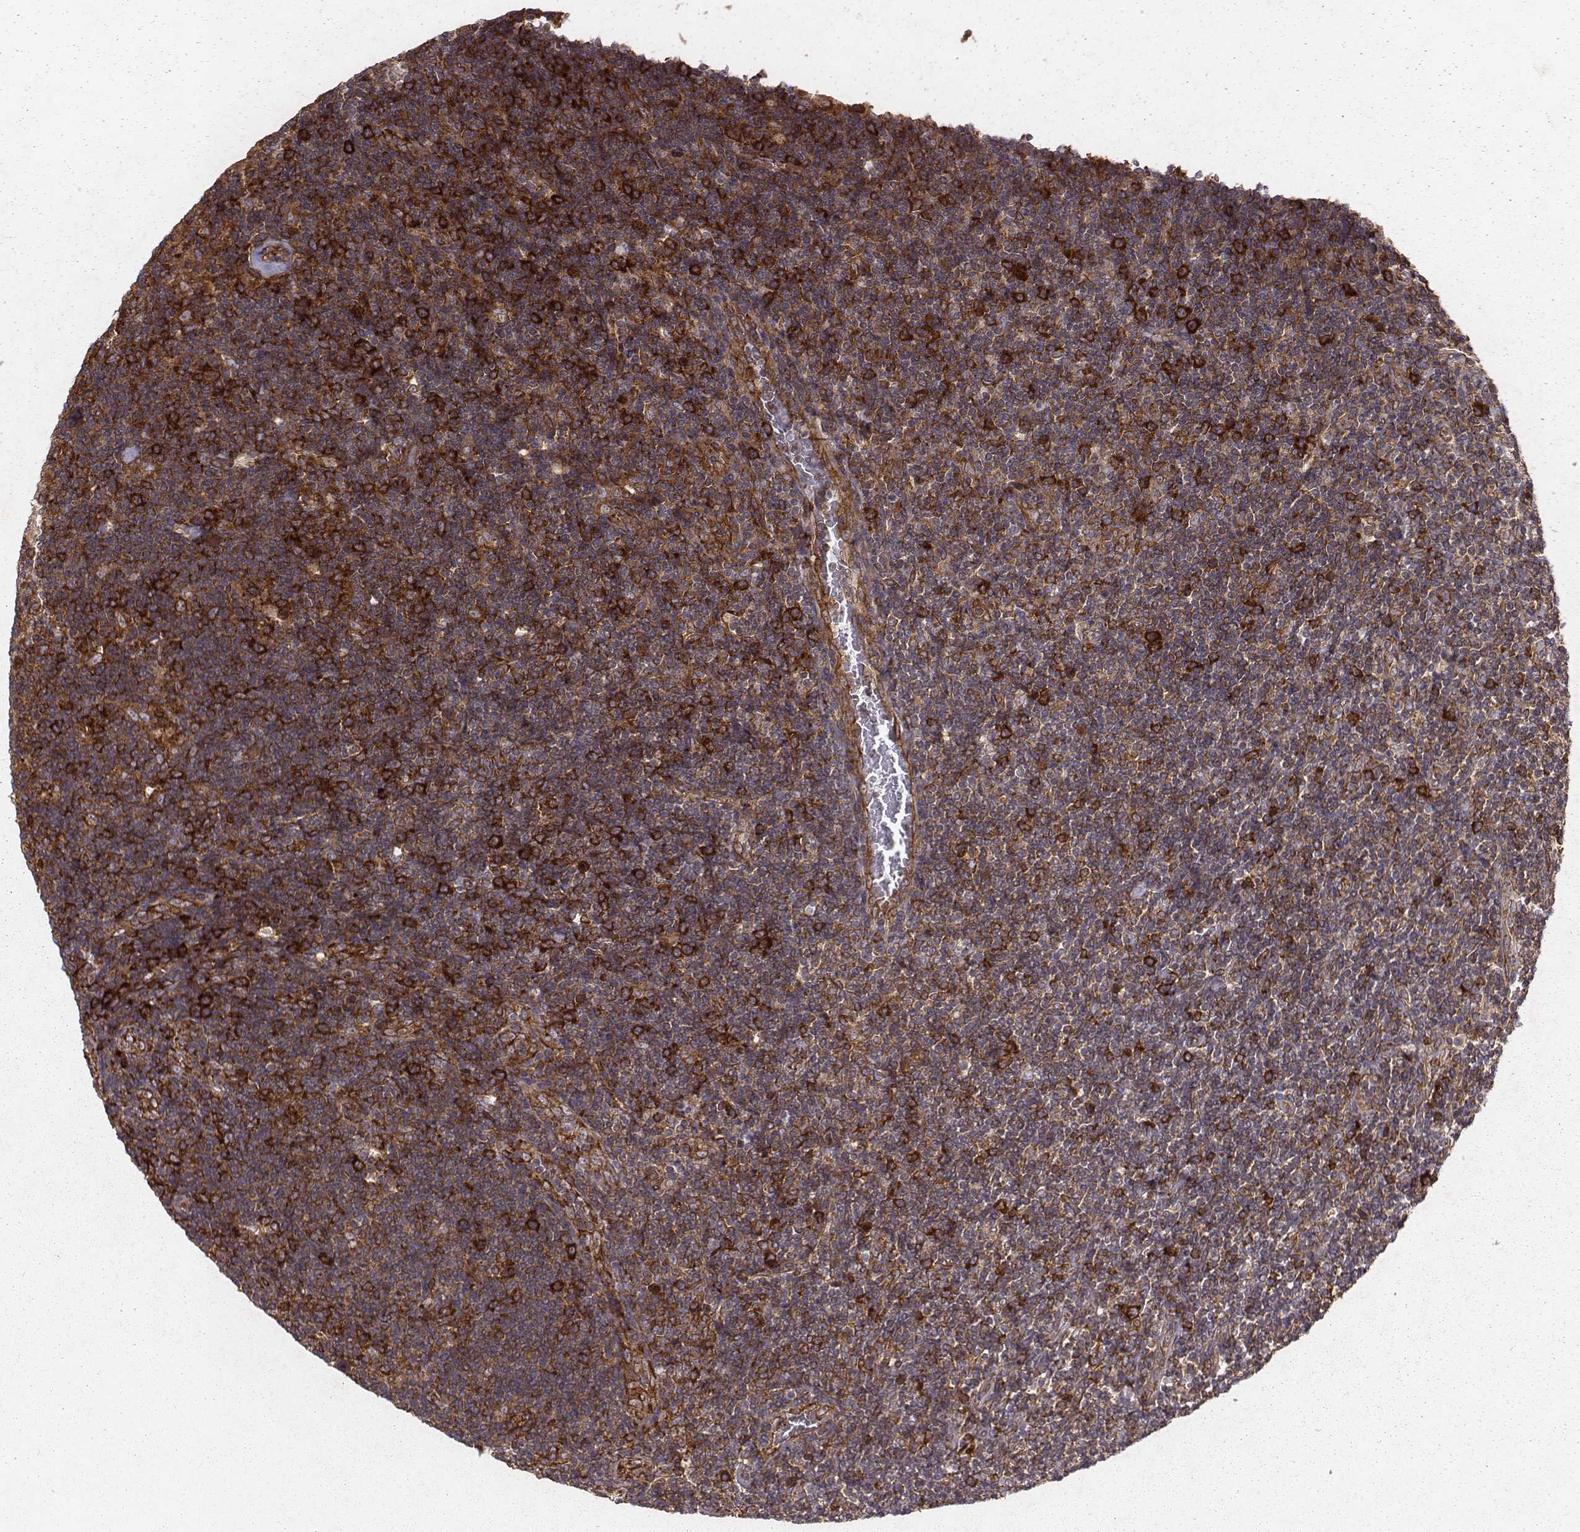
{"staining": {"intensity": "strong", "quantity": ">75%", "location": "cytoplasmic/membranous"}, "tissue": "lymphoma", "cell_type": "Tumor cells", "image_type": "cancer", "snomed": [{"axis": "morphology", "description": "Hodgkin's disease, NOS"}, {"axis": "topography", "description": "Lymph node"}], "caption": "DAB immunohistochemical staining of lymphoma demonstrates strong cytoplasmic/membranous protein positivity in approximately >75% of tumor cells.", "gene": "TXLNA", "patient": {"sex": "male", "age": 40}}